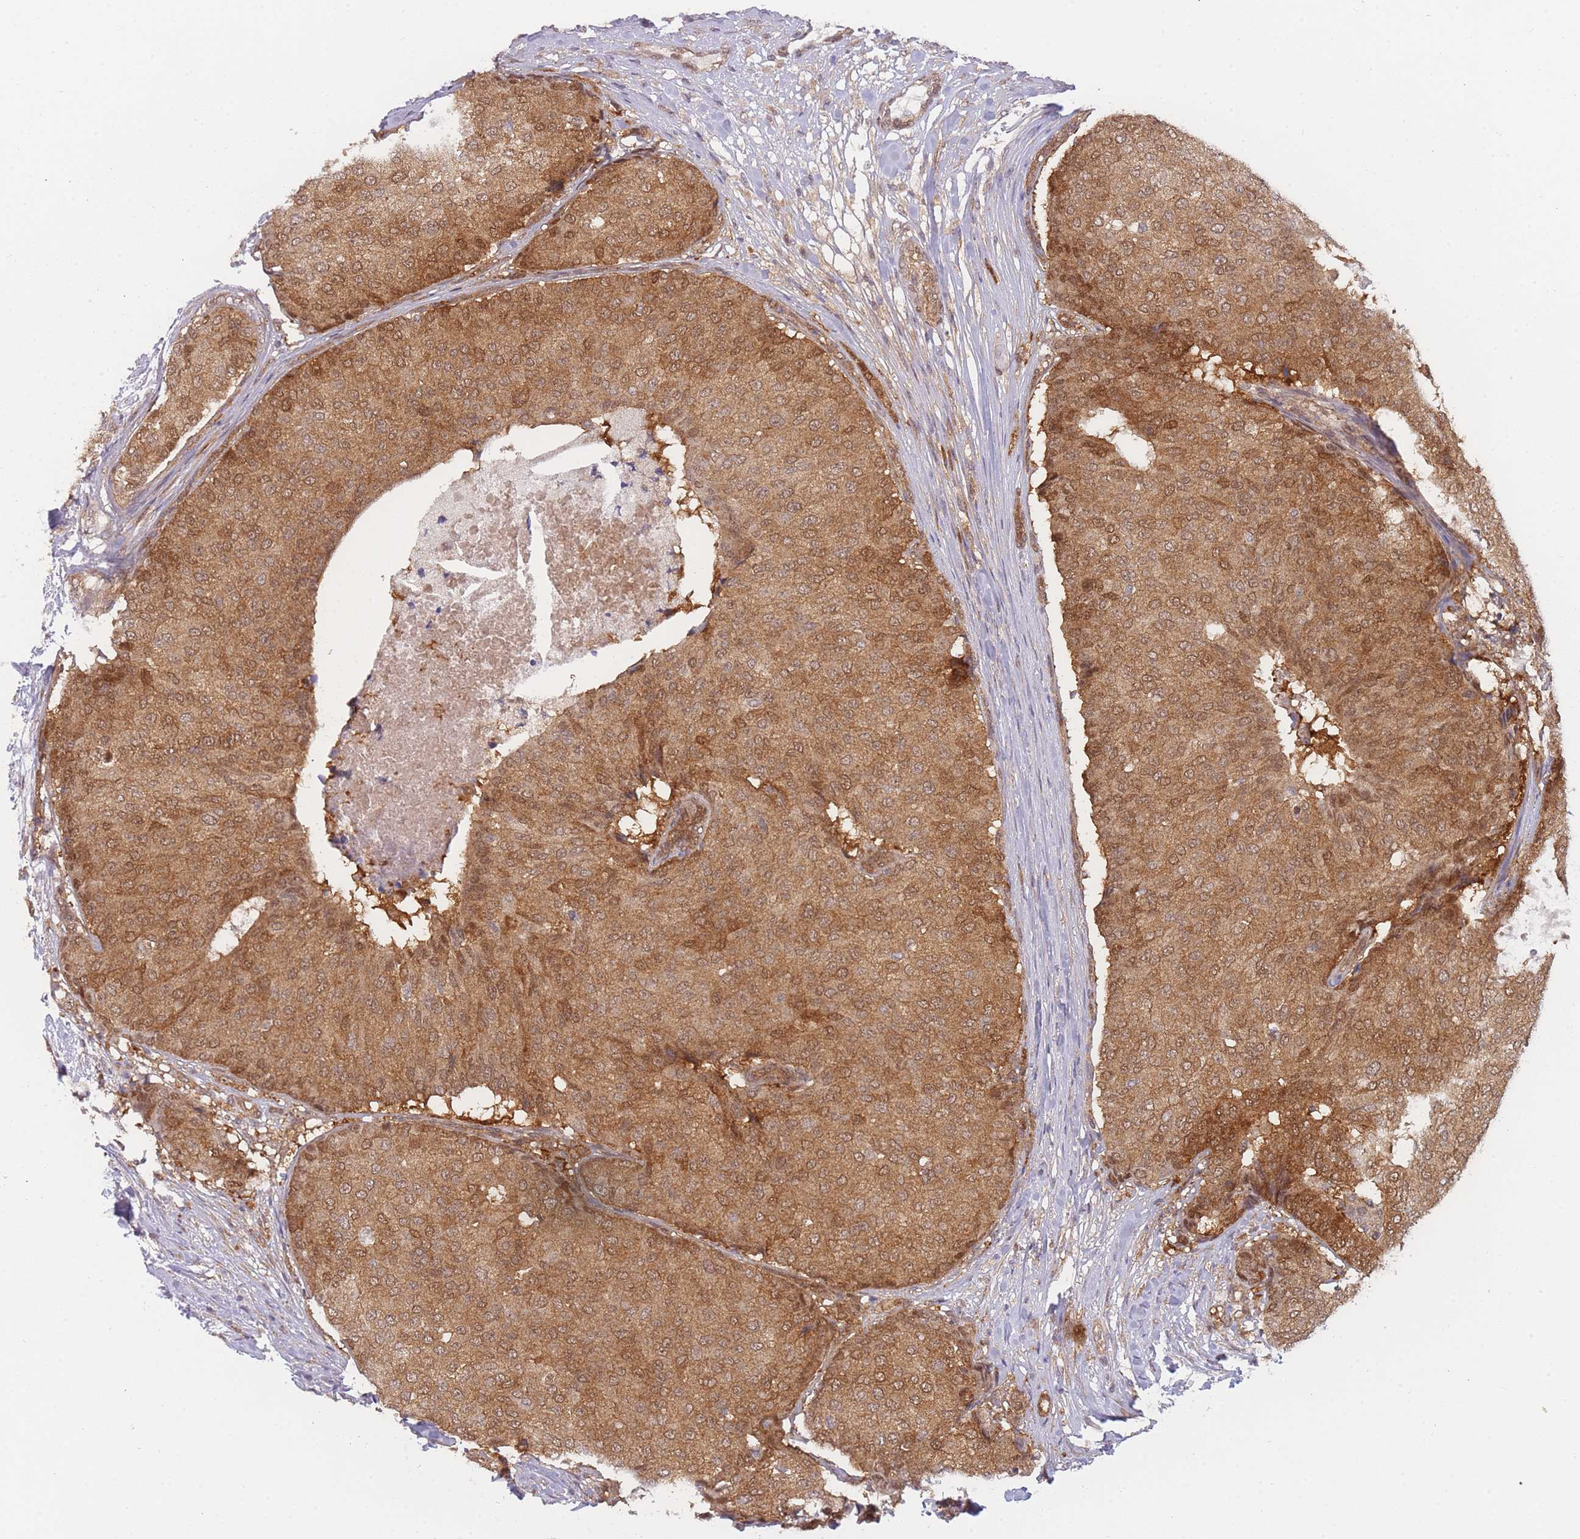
{"staining": {"intensity": "strong", "quantity": ">75%", "location": "cytoplasmic/membranous,nuclear"}, "tissue": "breast cancer", "cell_type": "Tumor cells", "image_type": "cancer", "snomed": [{"axis": "morphology", "description": "Duct carcinoma"}, {"axis": "topography", "description": "Breast"}], "caption": "Infiltrating ductal carcinoma (breast) tissue demonstrates strong cytoplasmic/membranous and nuclear staining in about >75% of tumor cells, visualized by immunohistochemistry. The protein of interest is shown in brown color, while the nuclei are stained blue.", "gene": "MRI1", "patient": {"sex": "female", "age": 75}}